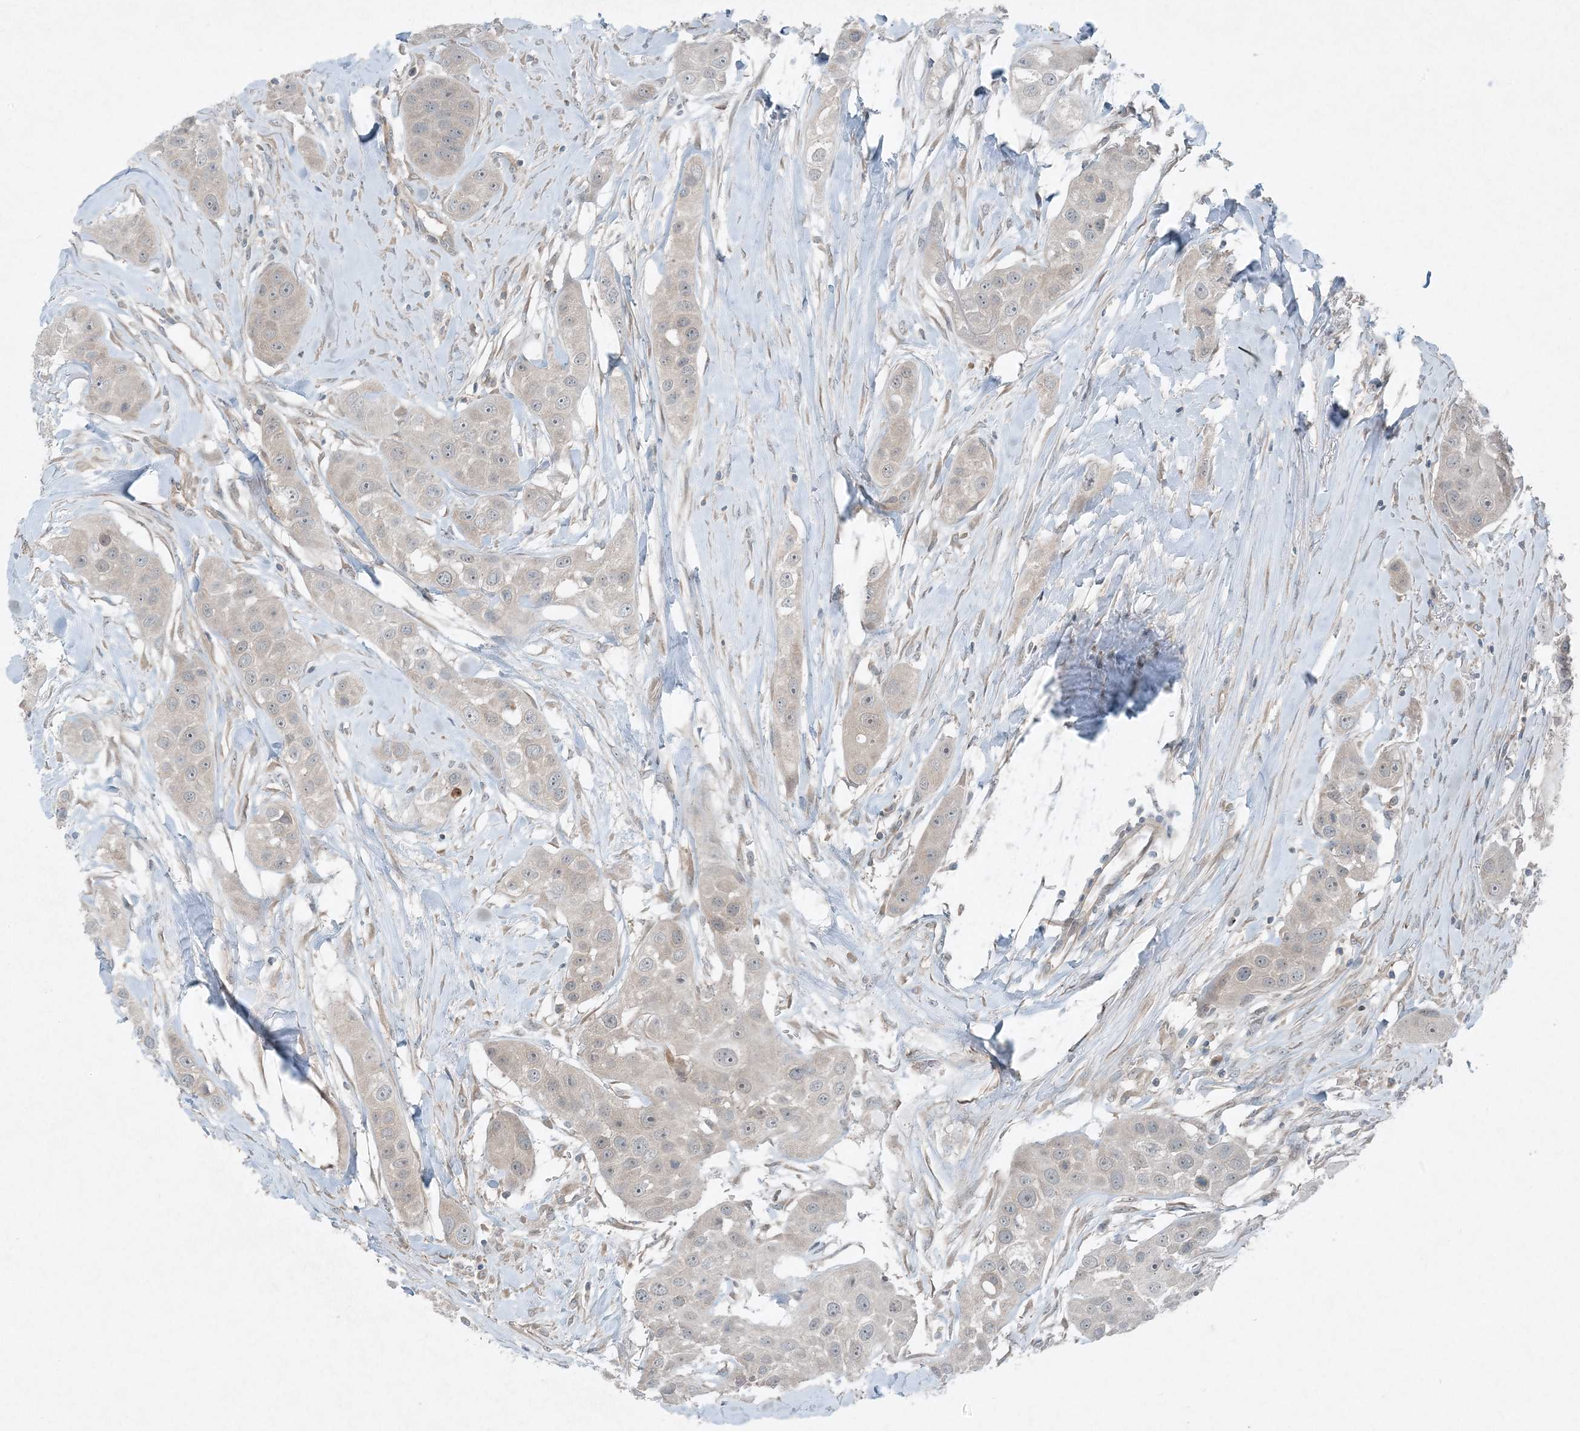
{"staining": {"intensity": "weak", "quantity": "<25%", "location": "cytoplasmic/membranous"}, "tissue": "head and neck cancer", "cell_type": "Tumor cells", "image_type": "cancer", "snomed": [{"axis": "morphology", "description": "Normal tissue, NOS"}, {"axis": "morphology", "description": "Squamous cell carcinoma, NOS"}, {"axis": "topography", "description": "Skeletal muscle"}, {"axis": "topography", "description": "Head-Neck"}], "caption": "The micrograph reveals no staining of tumor cells in head and neck cancer.", "gene": "MITD1", "patient": {"sex": "male", "age": 51}}